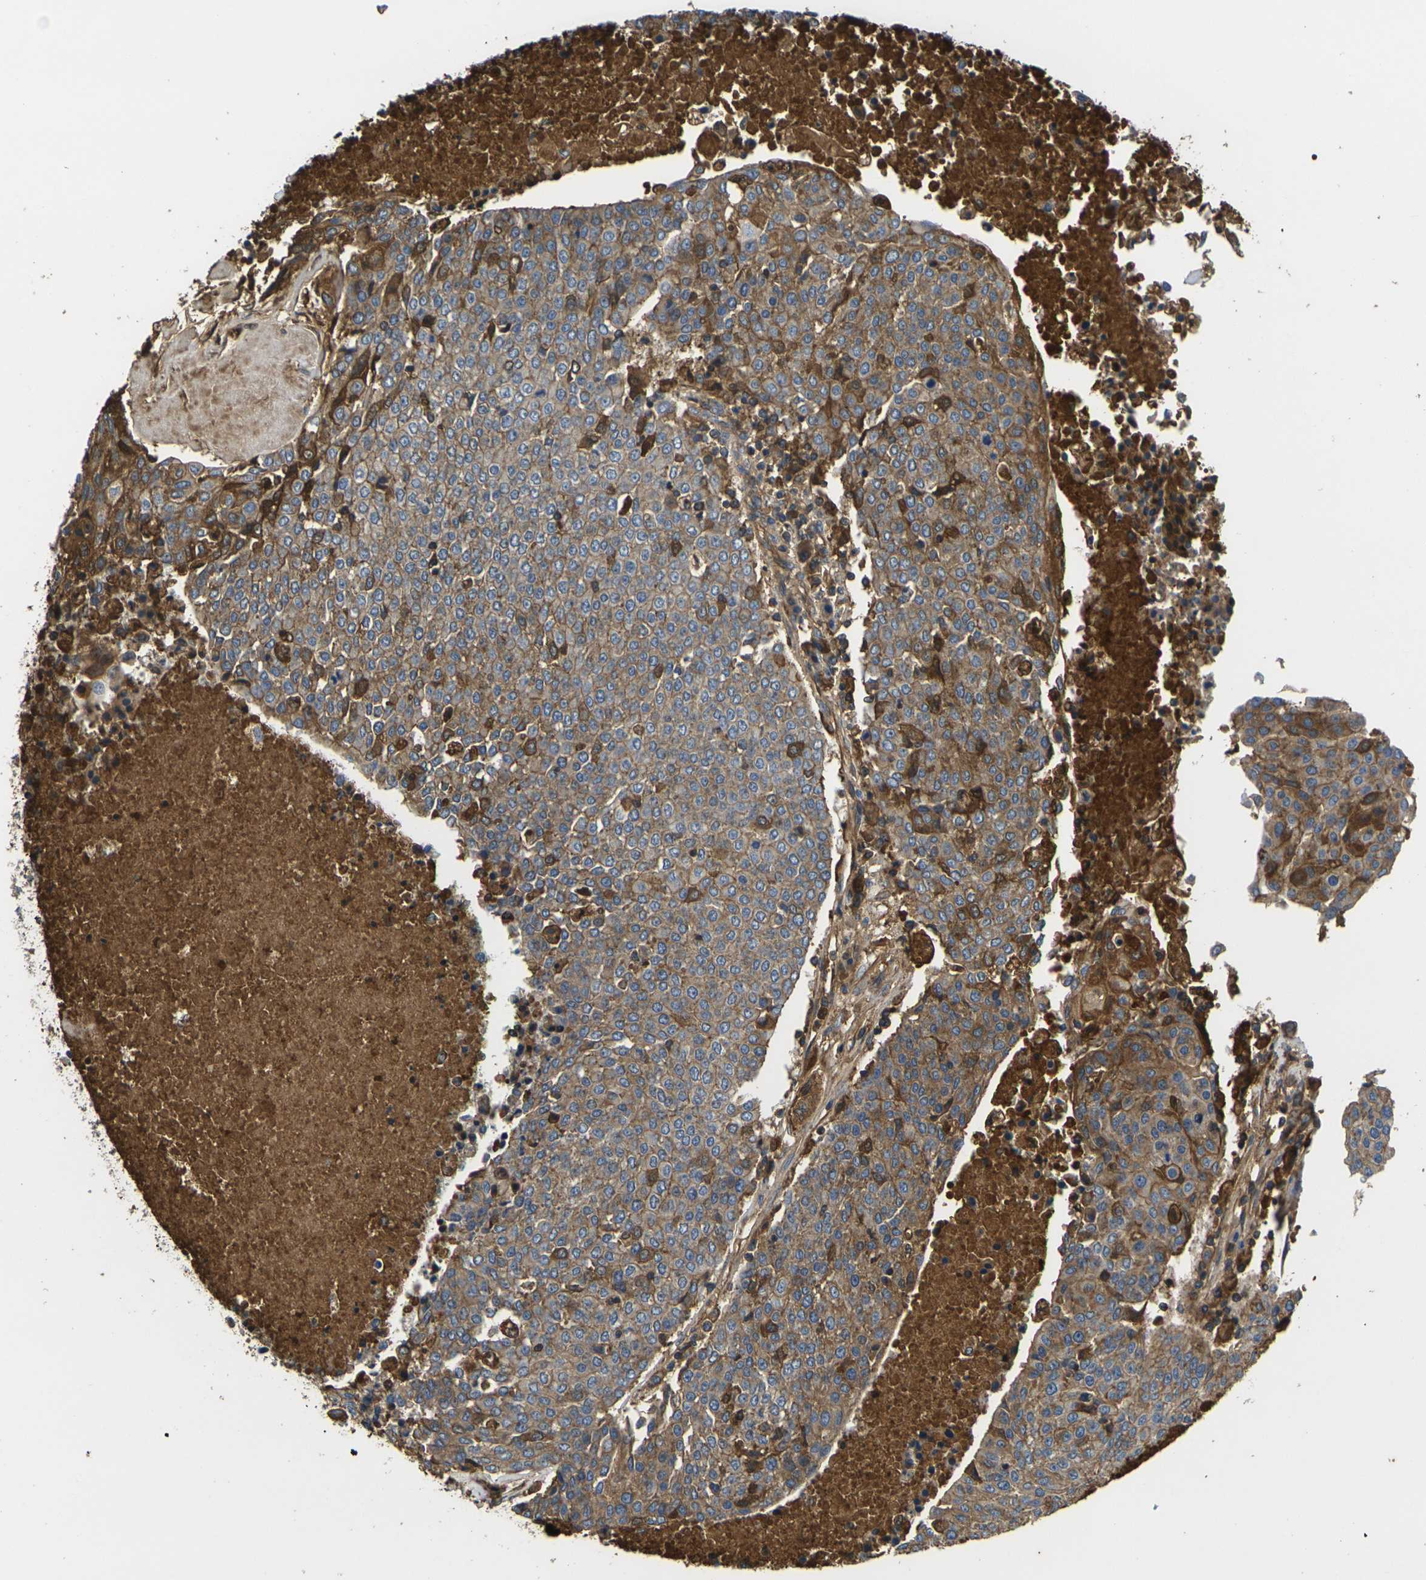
{"staining": {"intensity": "moderate", "quantity": ">75%", "location": "cytoplasmic/membranous"}, "tissue": "urothelial cancer", "cell_type": "Tumor cells", "image_type": "cancer", "snomed": [{"axis": "morphology", "description": "Urothelial carcinoma, High grade"}, {"axis": "topography", "description": "Urinary bladder"}], "caption": "IHC histopathology image of human urothelial carcinoma (high-grade) stained for a protein (brown), which demonstrates medium levels of moderate cytoplasmic/membranous staining in approximately >75% of tumor cells.", "gene": "HSPG2", "patient": {"sex": "female", "age": 85}}